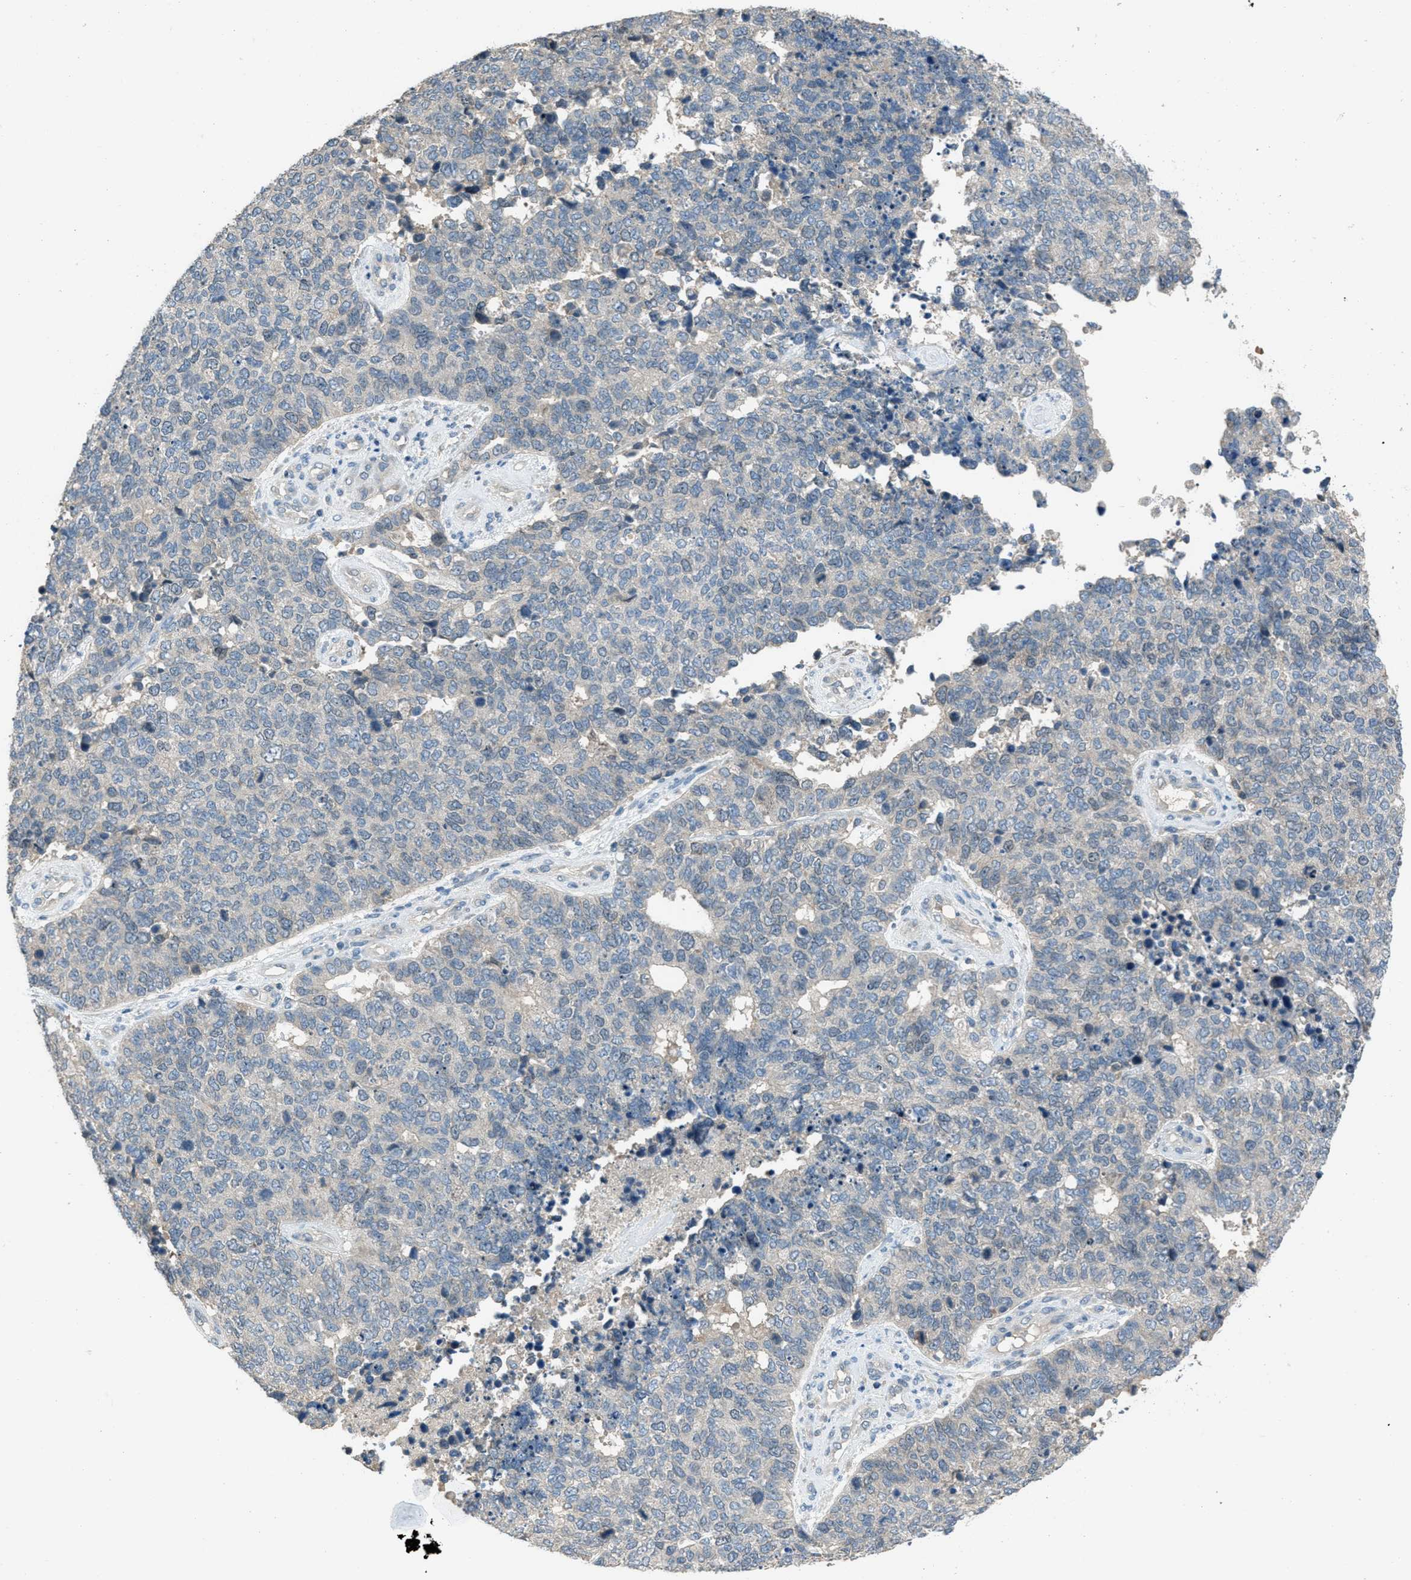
{"staining": {"intensity": "negative", "quantity": "none", "location": "none"}, "tissue": "cervical cancer", "cell_type": "Tumor cells", "image_type": "cancer", "snomed": [{"axis": "morphology", "description": "Squamous cell carcinoma, NOS"}, {"axis": "topography", "description": "Cervix"}], "caption": "A high-resolution micrograph shows immunohistochemistry (IHC) staining of cervical cancer (squamous cell carcinoma), which demonstrates no significant expression in tumor cells. (Brightfield microscopy of DAB IHC at high magnification).", "gene": "MIS18A", "patient": {"sex": "female", "age": 63}}